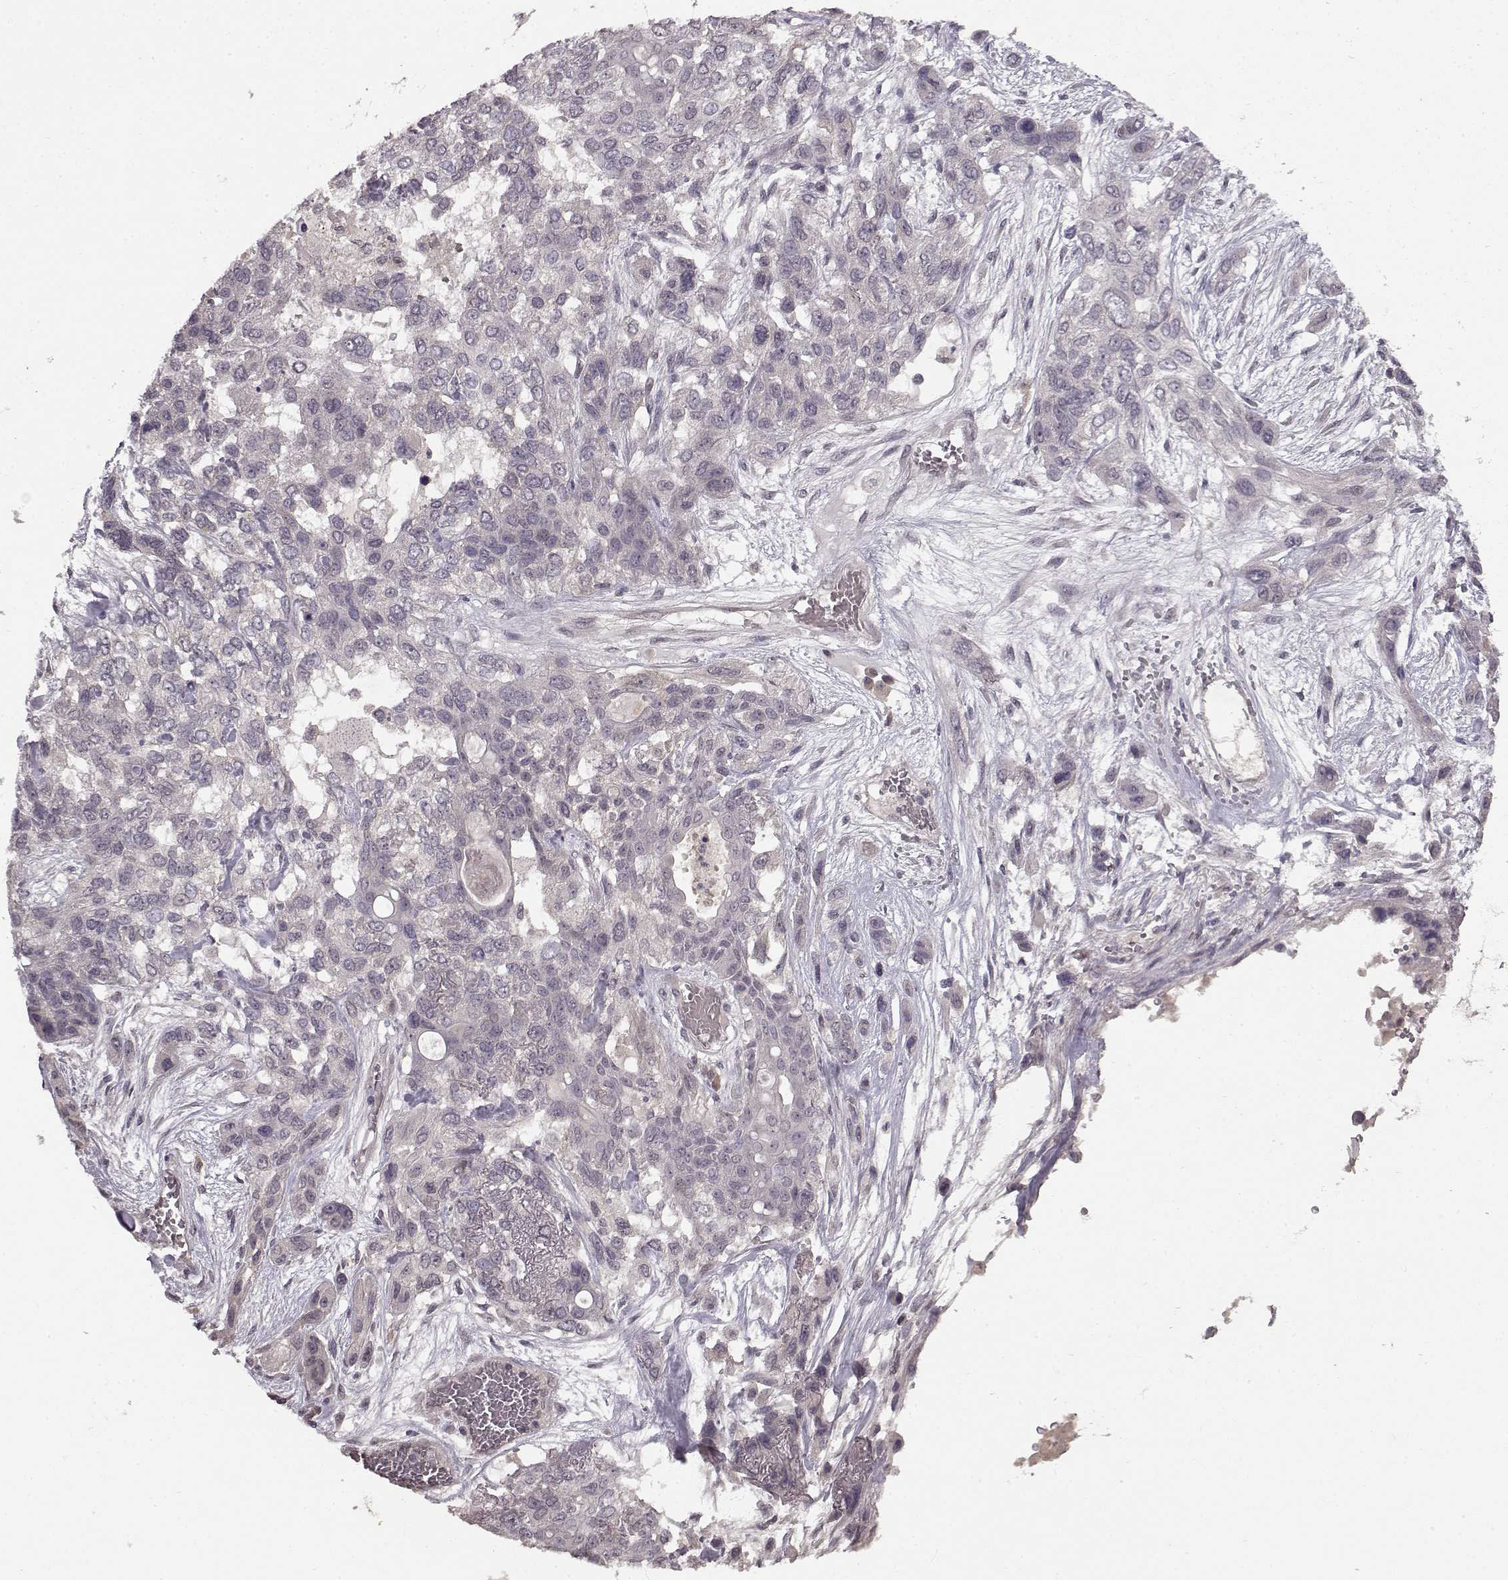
{"staining": {"intensity": "negative", "quantity": "none", "location": "none"}, "tissue": "lung cancer", "cell_type": "Tumor cells", "image_type": "cancer", "snomed": [{"axis": "morphology", "description": "Squamous cell carcinoma, NOS"}, {"axis": "topography", "description": "Lung"}], "caption": "This is an immunohistochemistry micrograph of human lung cancer. There is no expression in tumor cells.", "gene": "NTRK2", "patient": {"sex": "female", "age": 70}}